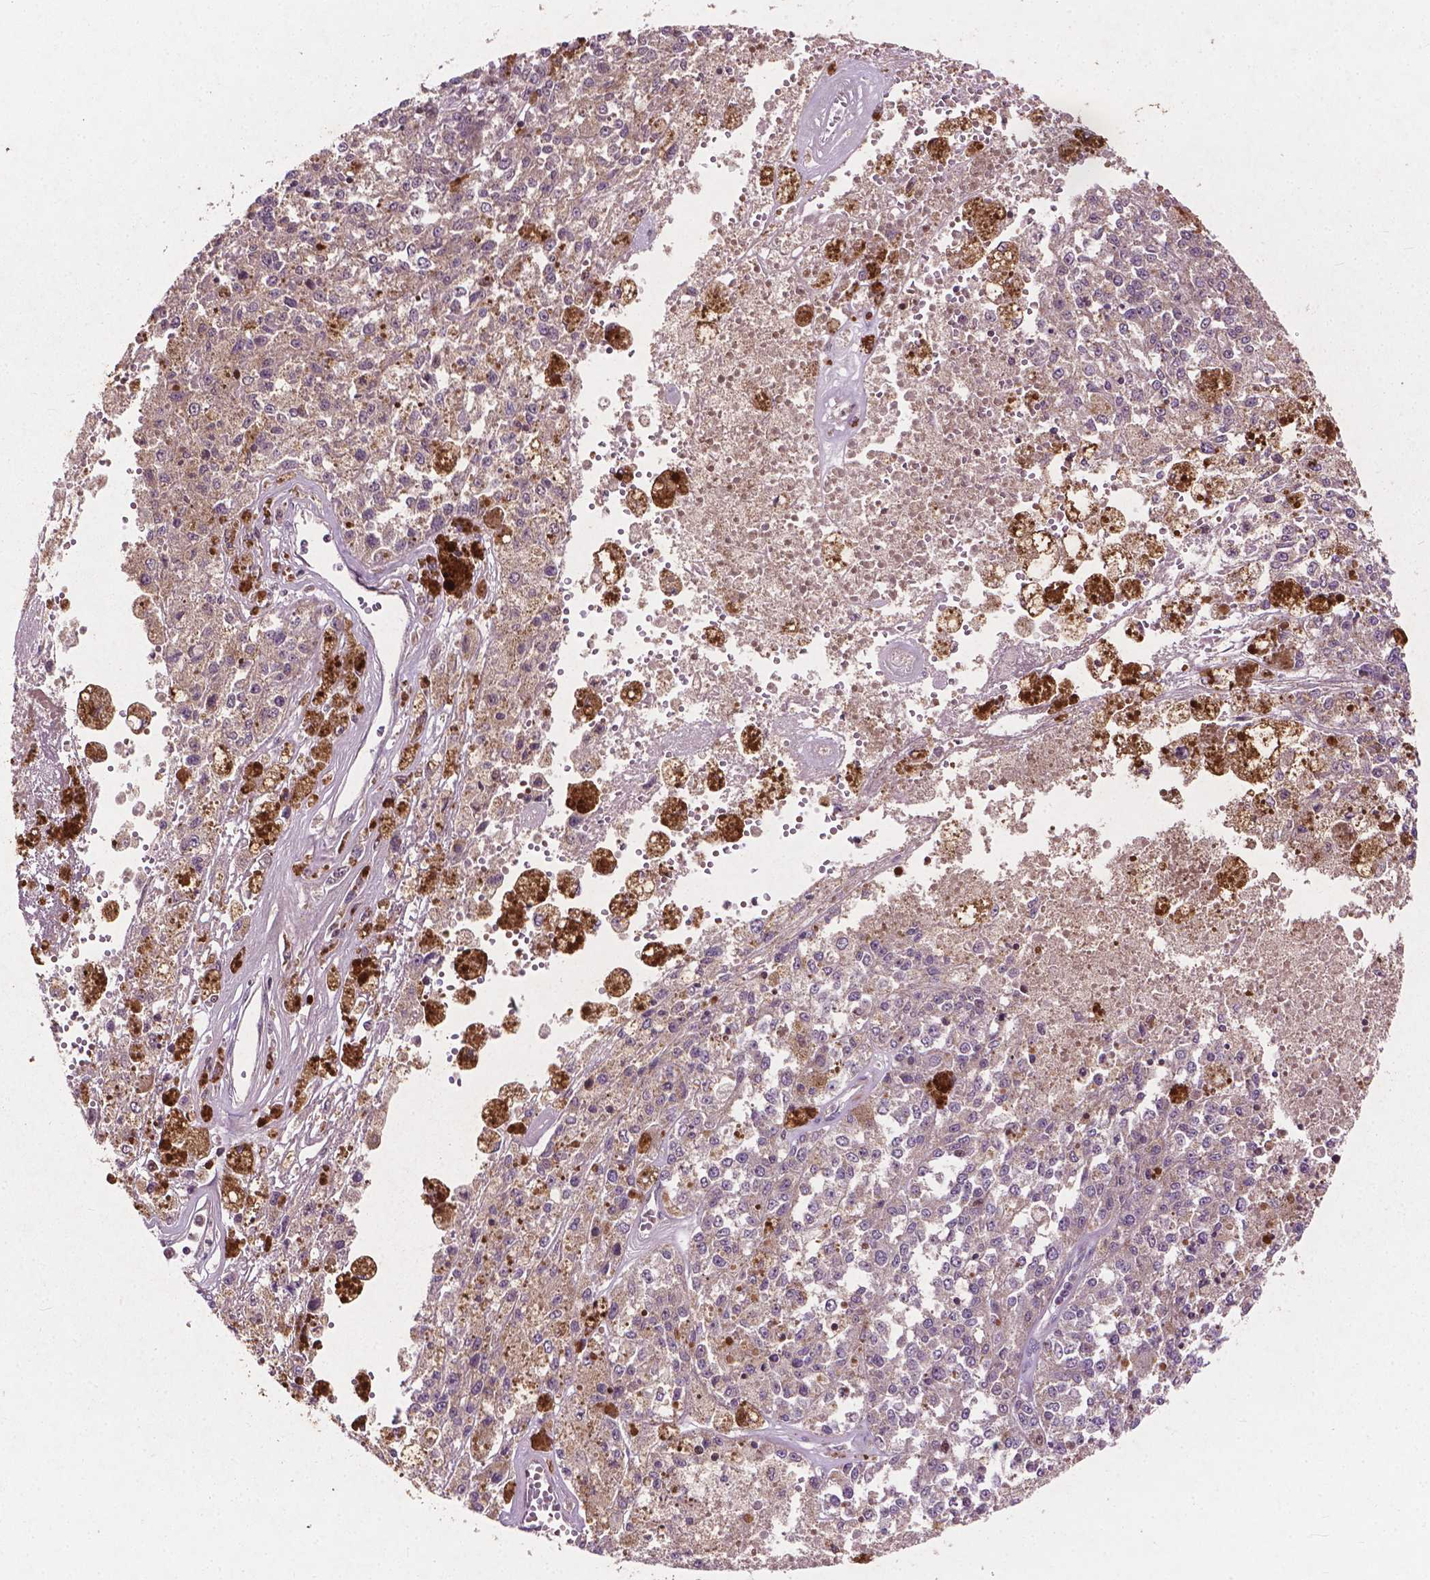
{"staining": {"intensity": "negative", "quantity": "none", "location": "none"}, "tissue": "melanoma", "cell_type": "Tumor cells", "image_type": "cancer", "snomed": [{"axis": "morphology", "description": "Malignant melanoma, Metastatic site"}, {"axis": "topography", "description": "Lymph node"}], "caption": "Immunohistochemistry (IHC) photomicrograph of neoplastic tissue: human malignant melanoma (metastatic site) stained with DAB (3,3'-diaminobenzidine) demonstrates no significant protein expression in tumor cells.", "gene": "B3GALNT2", "patient": {"sex": "female", "age": 64}}